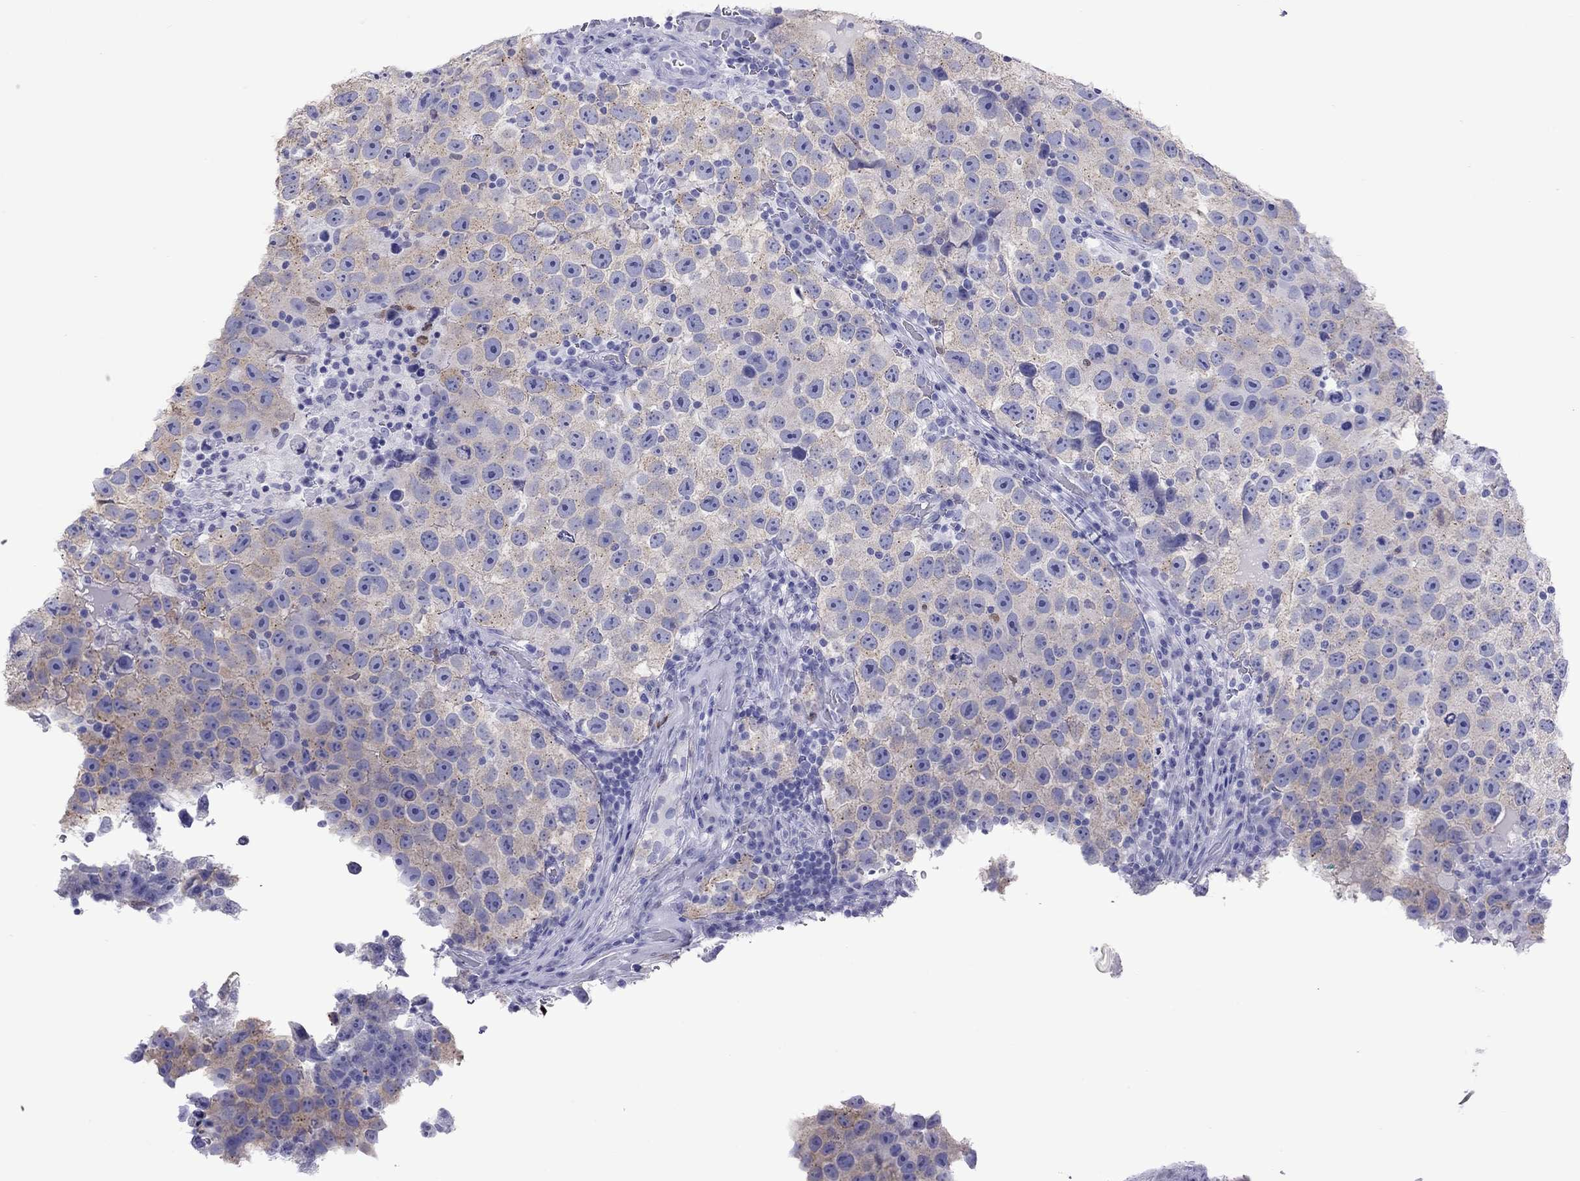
{"staining": {"intensity": "weak", "quantity": ">75%", "location": "cytoplasmic/membranous"}, "tissue": "testis cancer", "cell_type": "Tumor cells", "image_type": "cancer", "snomed": [{"axis": "morphology", "description": "Normal tissue, NOS"}, {"axis": "morphology", "description": "Seminoma, NOS"}, {"axis": "topography", "description": "Testis"}], "caption": "Human testis cancer stained for a protein (brown) exhibits weak cytoplasmic/membranous positive expression in about >75% of tumor cells.", "gene": "SLAMF1", "patient": {"sex": "male", "age": 31}}